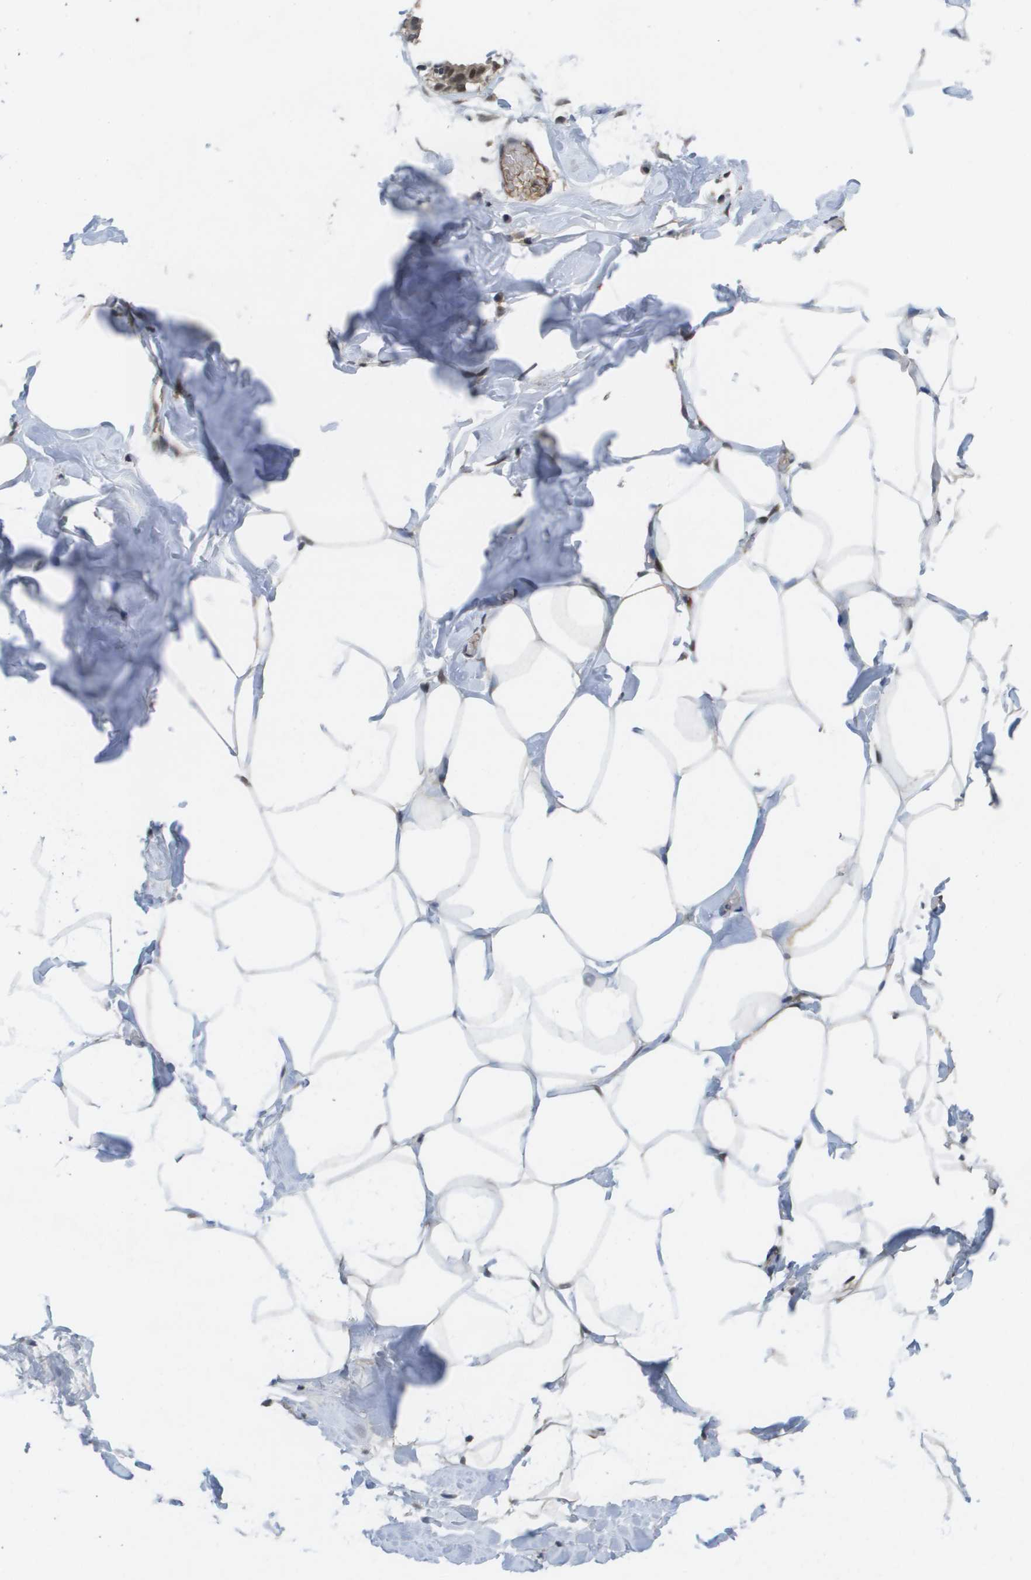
{"staining": {"intensity": "weak", "quantity": "<25%", "location": "cytoplasmic/membranous"}, "tissue": "adipose tissue", "cell_type": "Adipocytes", "image_type": "normal", "snomed": [{"axis": "morphology", "description": "Normal tissue, NOS"}, {"axis": "topography", "description": "Breast"}, {"axis": "topography", "description": "Adipose tissue"}], "caption": "A photomicrograph of adipose tissue stained for a protein shows no brown staining in adipocytes.", "gene": "AMBRA1", "patient": {"sex": "female", "age": 25}}